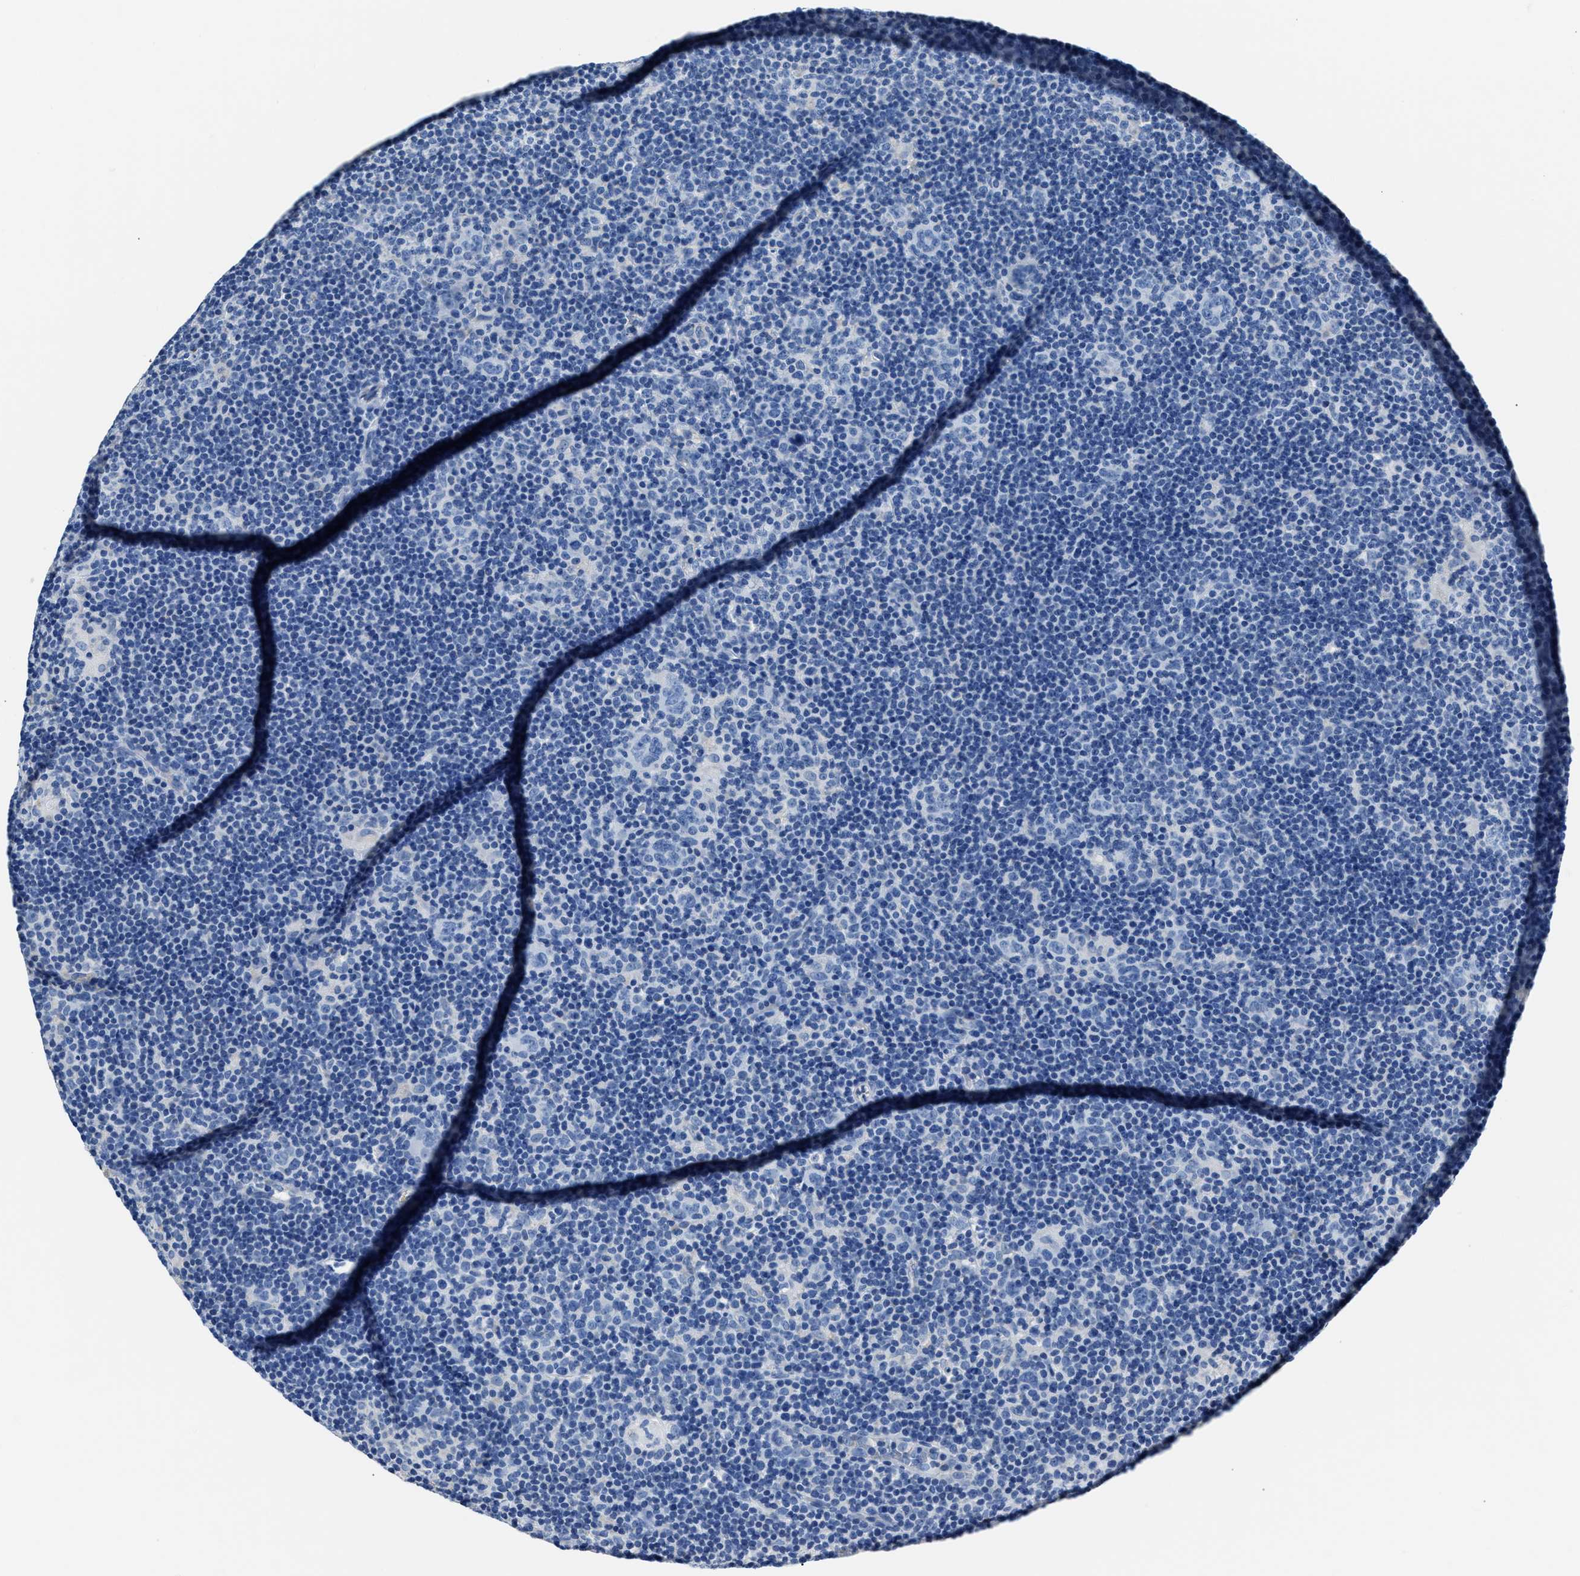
{"staining": {"intensity": "negative", "quantity": "none", "location": "none"}, "tissue": "lymphoma", "cell_type": "Tumor cells", "image_type": "cancer", "snomed": [{"axis": "morphology", "description": "Hodgkin's disease, NOS"}, {"axis": "topography", "description": "Lymph node"}], "caption": "Tumor cells are negative for brown protein staining in lymphoma. (DAB (3,3'-diaminobenzidine) IHC with hematoxylin counter stain).", "gene": "AMACR", "patient": {"sex": "female", "age": 57}}